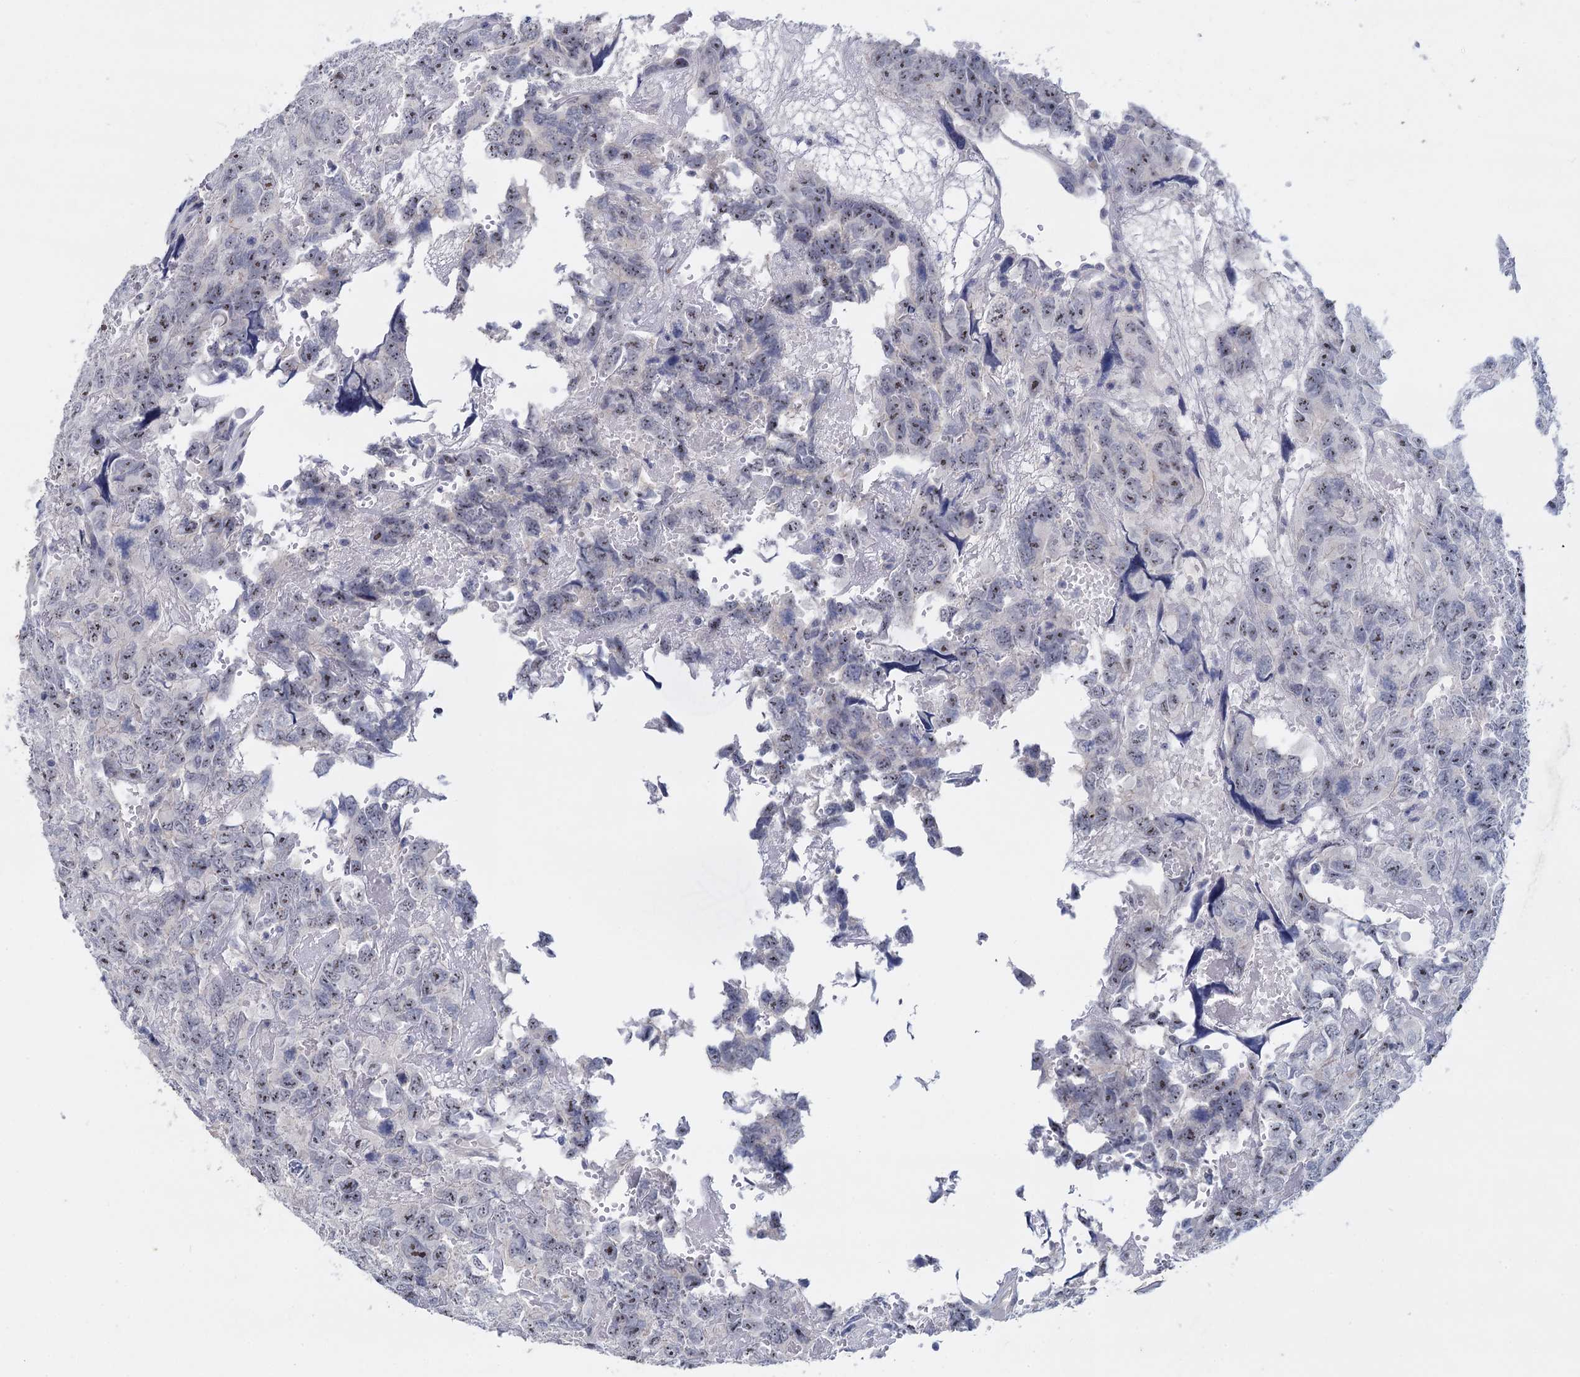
{"staining": {"intensity": "negative", "quantity": "none", "location": "none"}, "tissue": "testis cancer", "cell_type": "Tumor cells", "image_type": "cancer", "snomed": [{"axis": "morphology", "description": "Carcinoma, Embryonal, NOS"}, {"axis": "topography", "description": "Testis"}], "caption": "Immunohistochemistry (IHC) photomicrograph of human testis cancer stained for a protein (brown), which exhibits no staining in tumor cells. (DAB IHC visualized using brightfield microscopy, high magnification).", "gene": "SFN", "patient": {"sex": "male", "age": 45}}